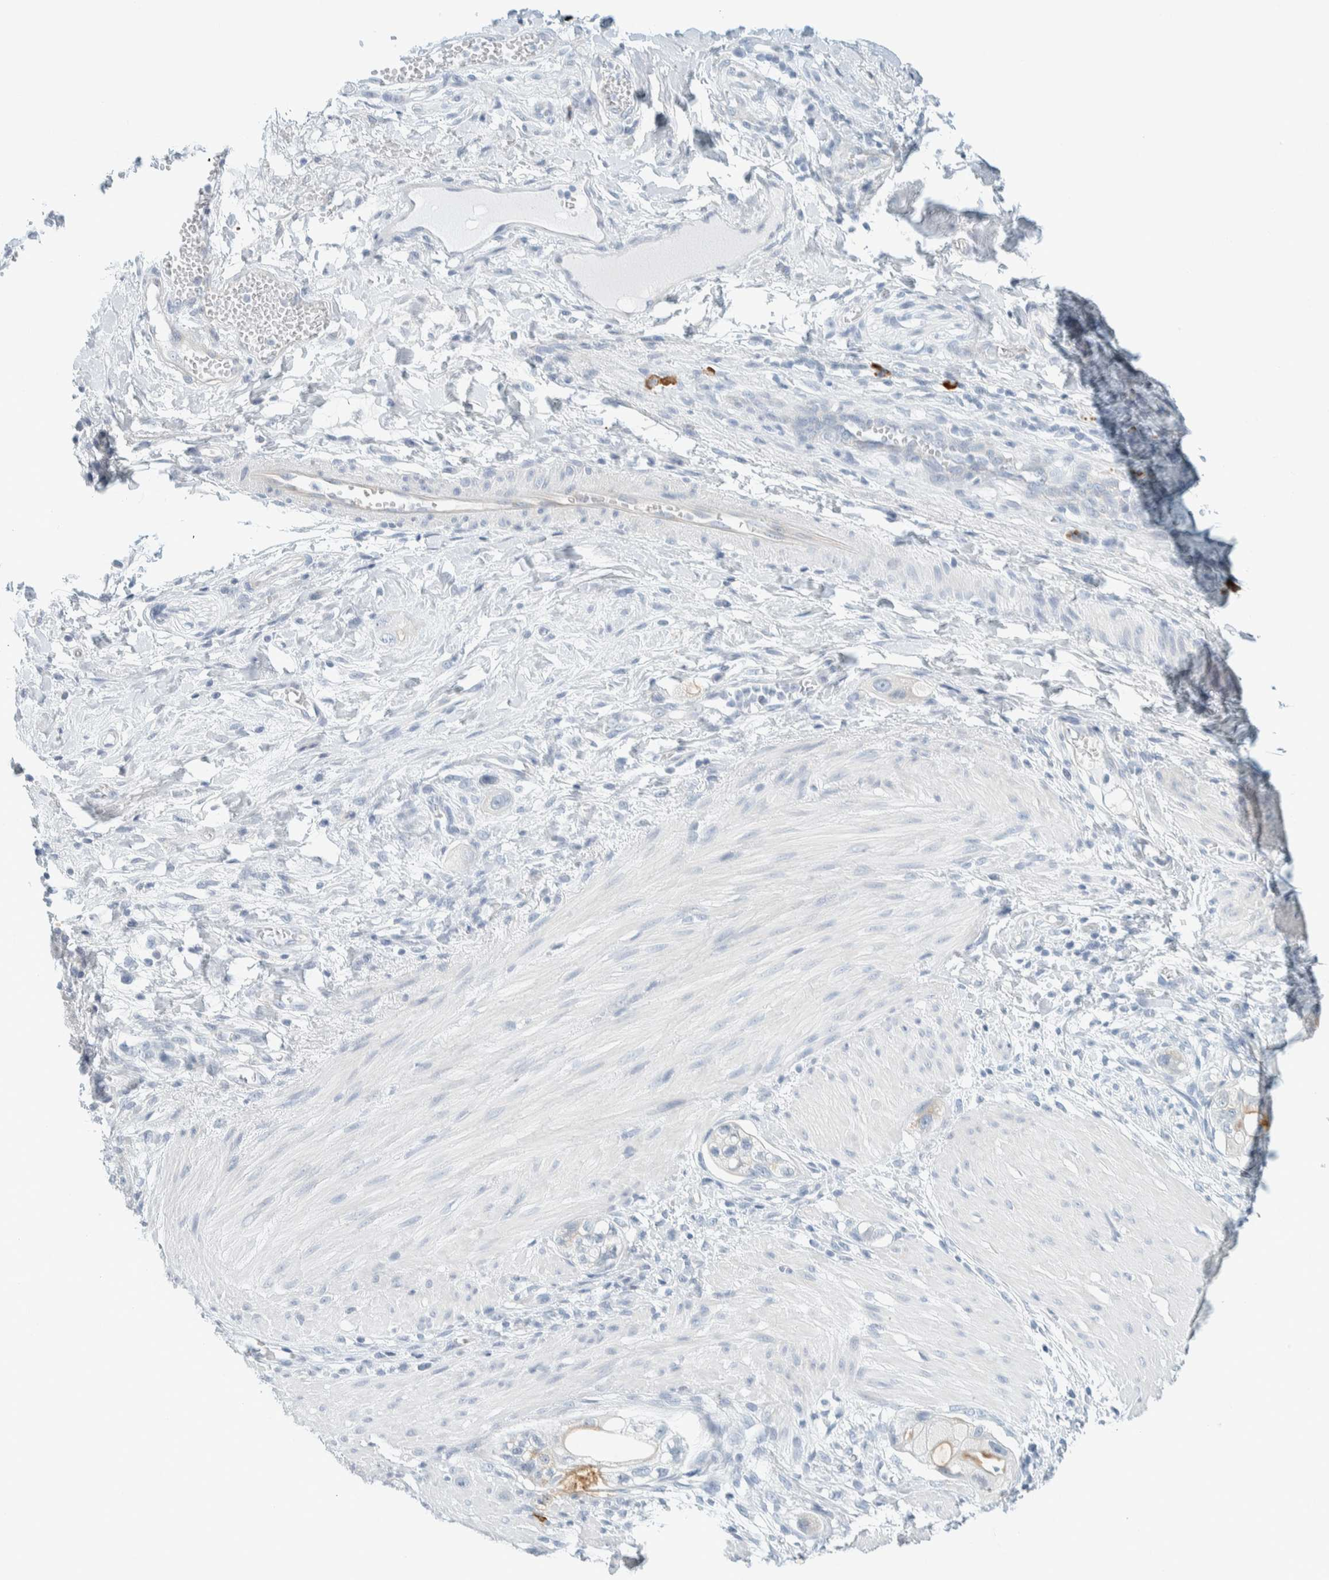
{"staining": {"intensity": "negative", "quantity": "none", "location": "none"}, "tissue": "stomach cancer", "cell_type": "Tumor cells", "image_type": "cancer", "snomed": [{"axis": "morphology", "description": "Adenocarcinoma, NOS"}, {"axis": "topography", "description": "Stomach"}, {"axis": "topography", "description": "Stomach, lower"}], "caption": "A high-resolution micrograph shows immunohistochemistry staining of stomach cancer (adenocarcinoma), which demonstrates no significant positivity in tumor cells. (DAB immunohistochemistry with hematoxylin counter stain).", "gene": "ARHGAP27", "patient": {"sex": "female", "age": 48}}